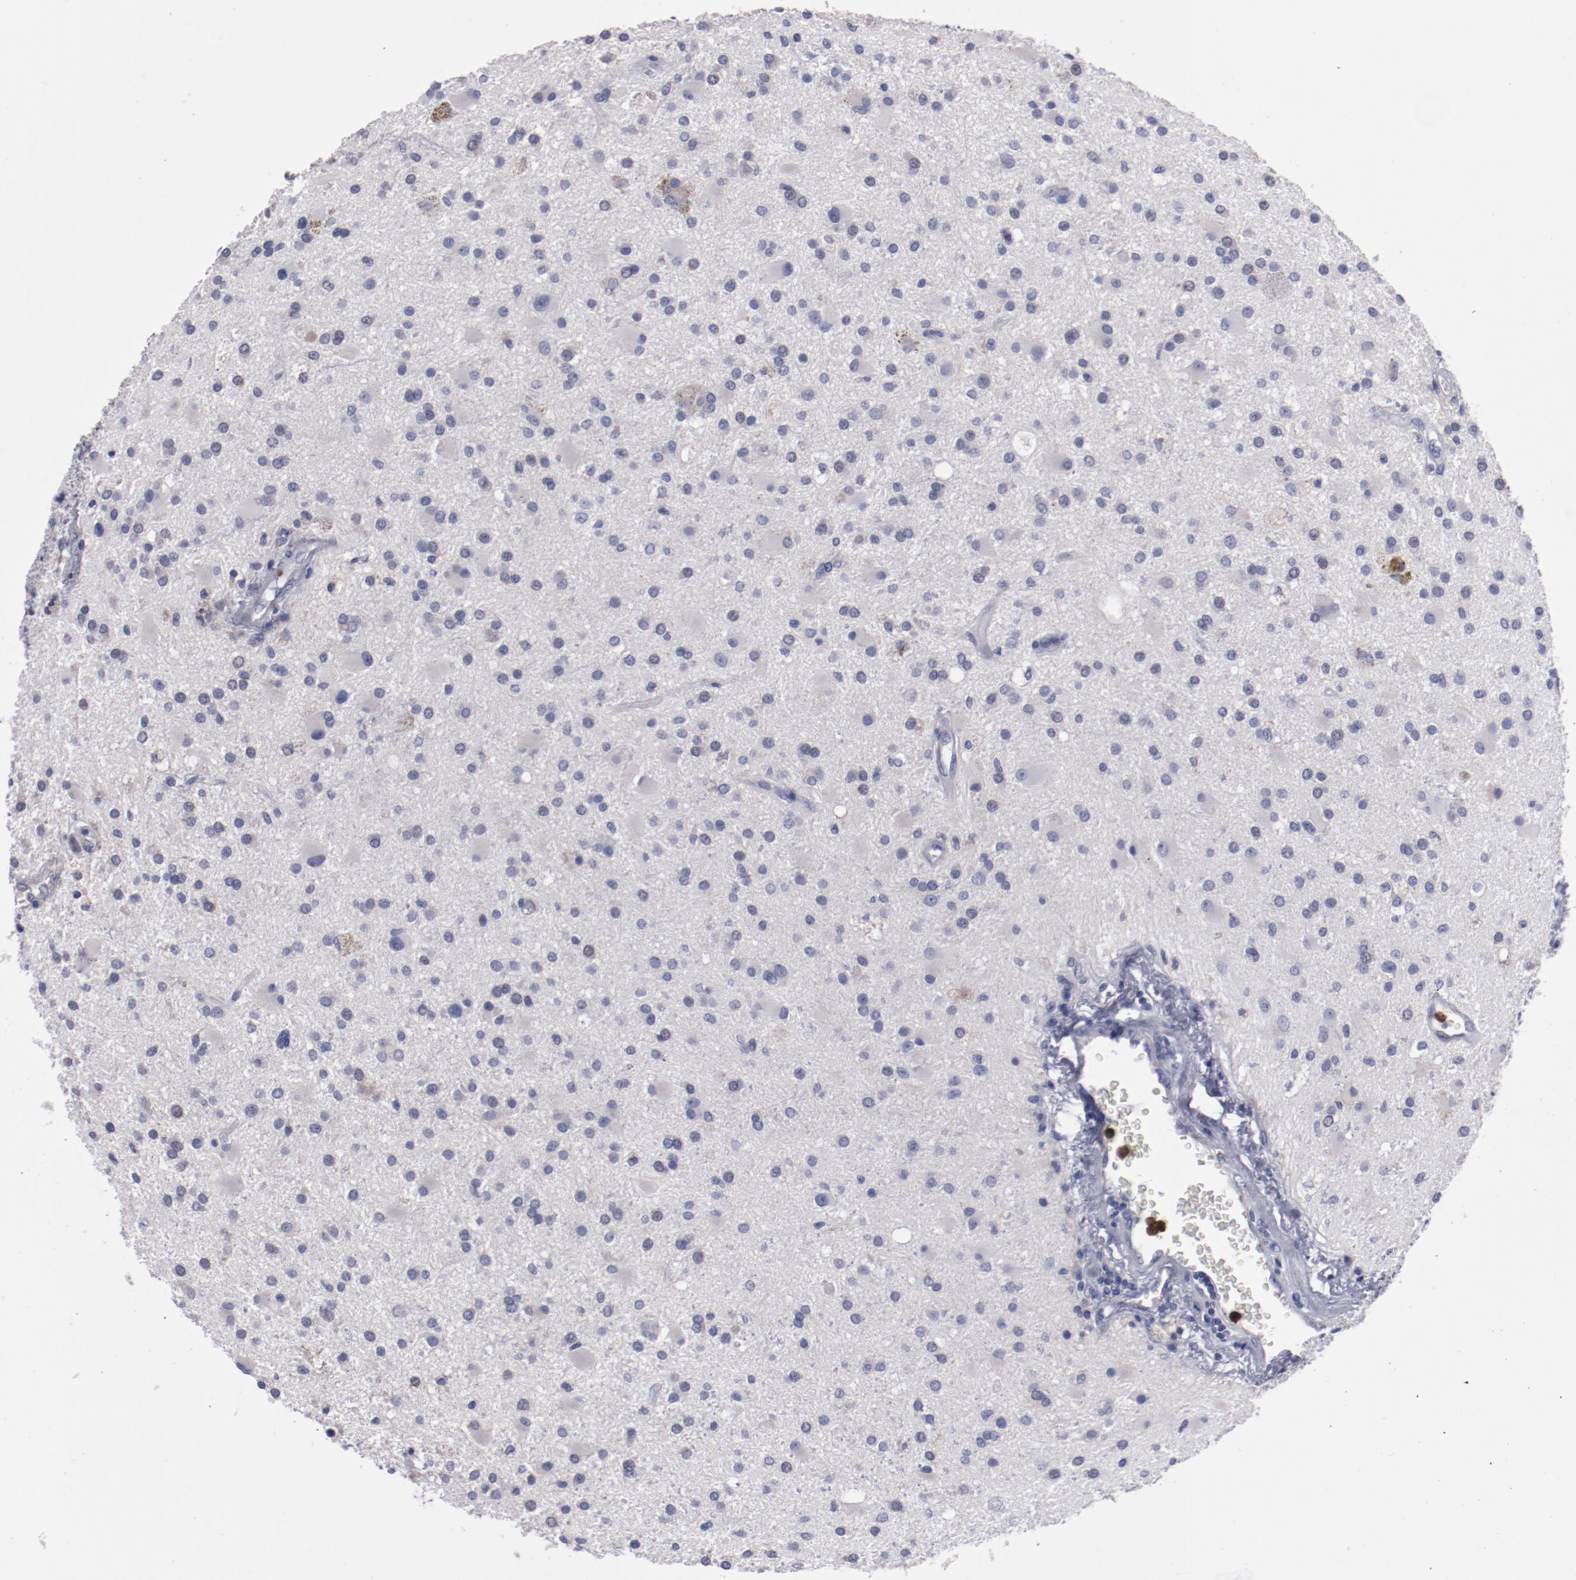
{"staining": {"intensity": "negative", "quantity": "none", "location": "none"}, "tissue": "glioma", "cell_type": "Tumor cells", "image_type": "cancer", "snomed": [{"axis": "morphology", "description": "Glioma, malignant, Low grade"}, {"axis": "topography", "description": "Brain"}], "caption": "This is an immunohistochemistry histopathology image of human malignant low-grade glioma. There is no expression in tumor cells.", "gene": "FGR", "patient": {"sex": "male", "age": 58}}